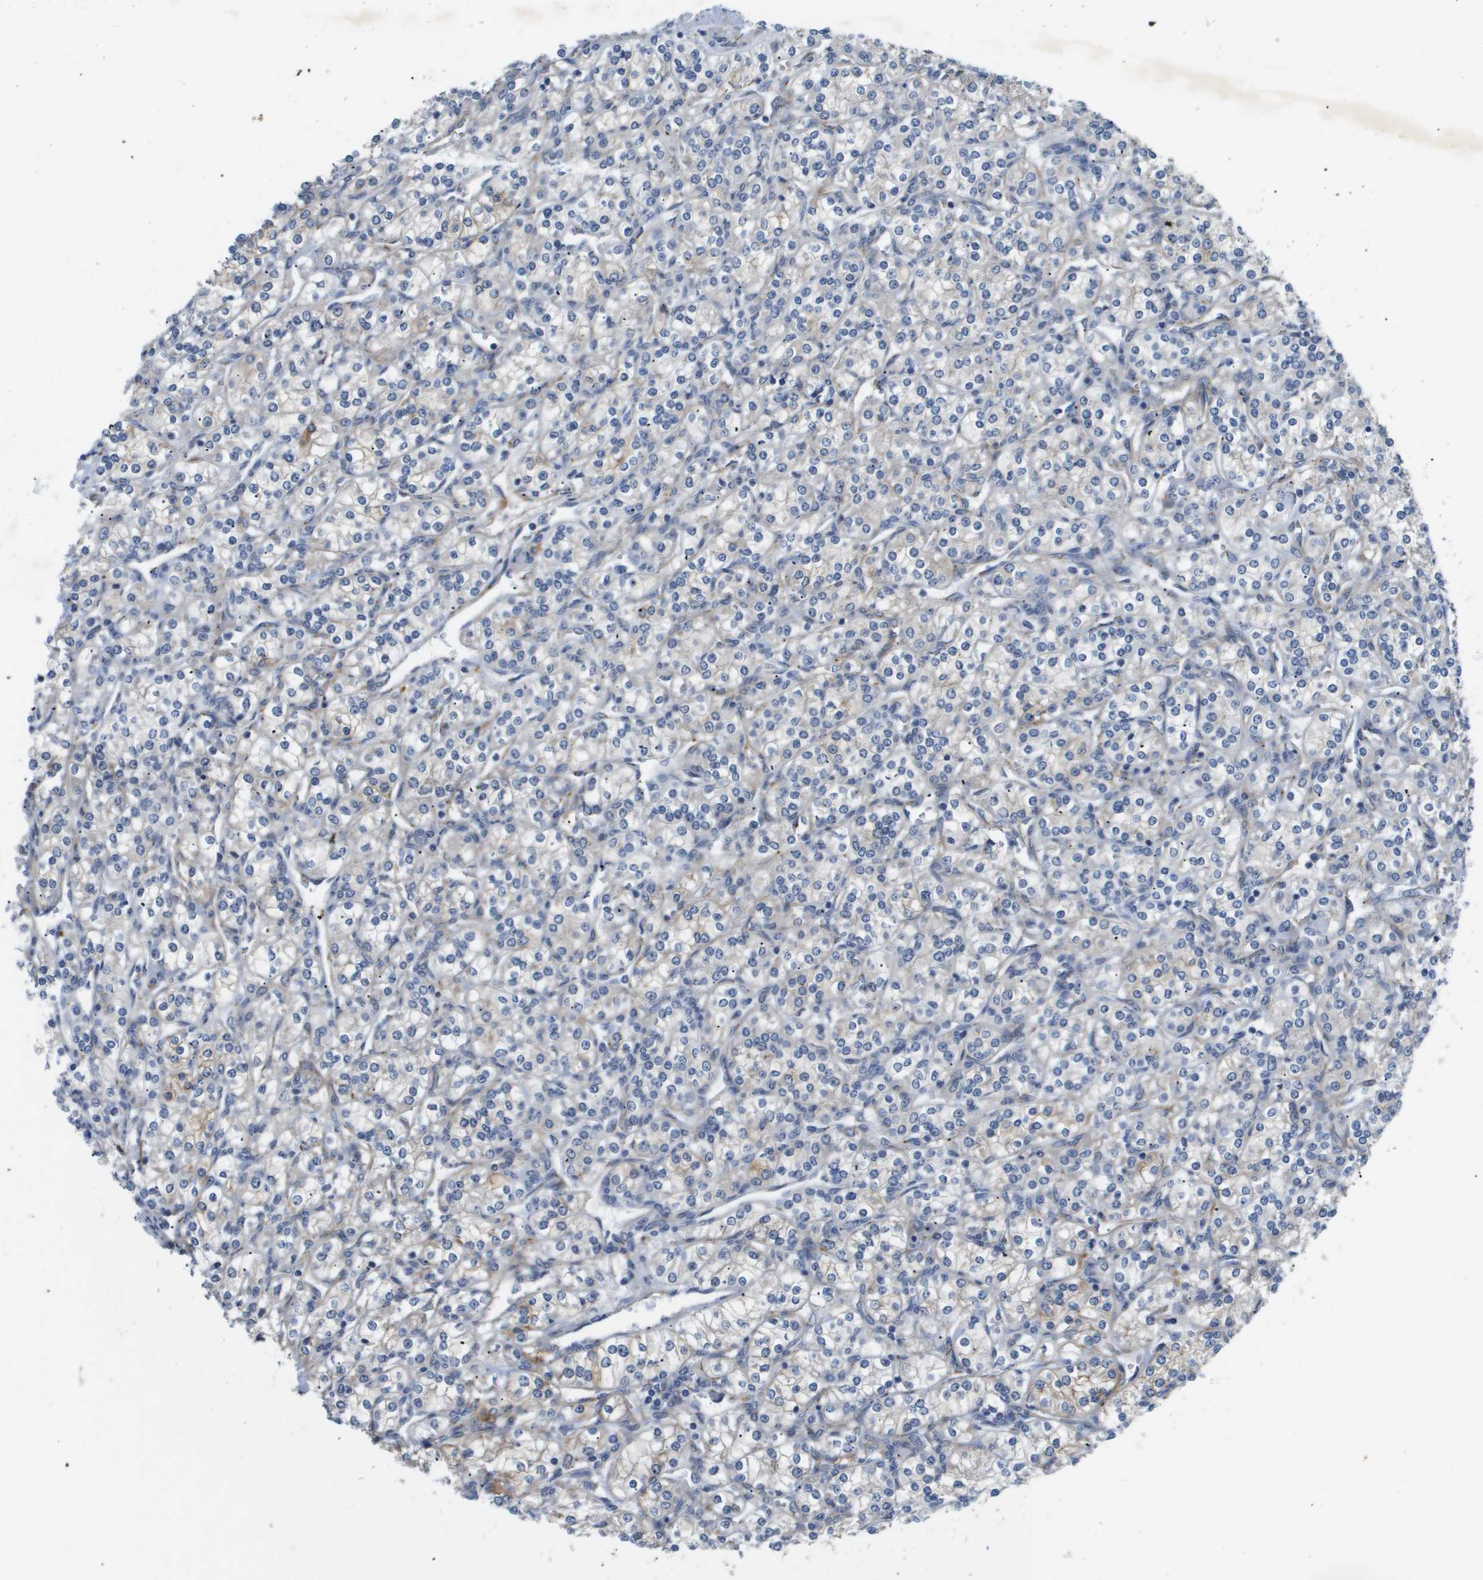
{"staining": {"intensity": "weak", "quantity": "<25%", "location": "cytoplasmic/membranous"}, "tissue": "renal cancer", "cell_type": "Tumor cells", "image_type": "cancer", "snomed": [{"axis": "morphology", "description": "Adenocarcinoma, NOS"}, {"axis": "topography", "description": "Kidney"}], "caption": "Tumor cells are negative for protein expression in human renal adenocarcinoma.", "gene": "OTUD5", "patient": {"sex": "male", "age": 77}}